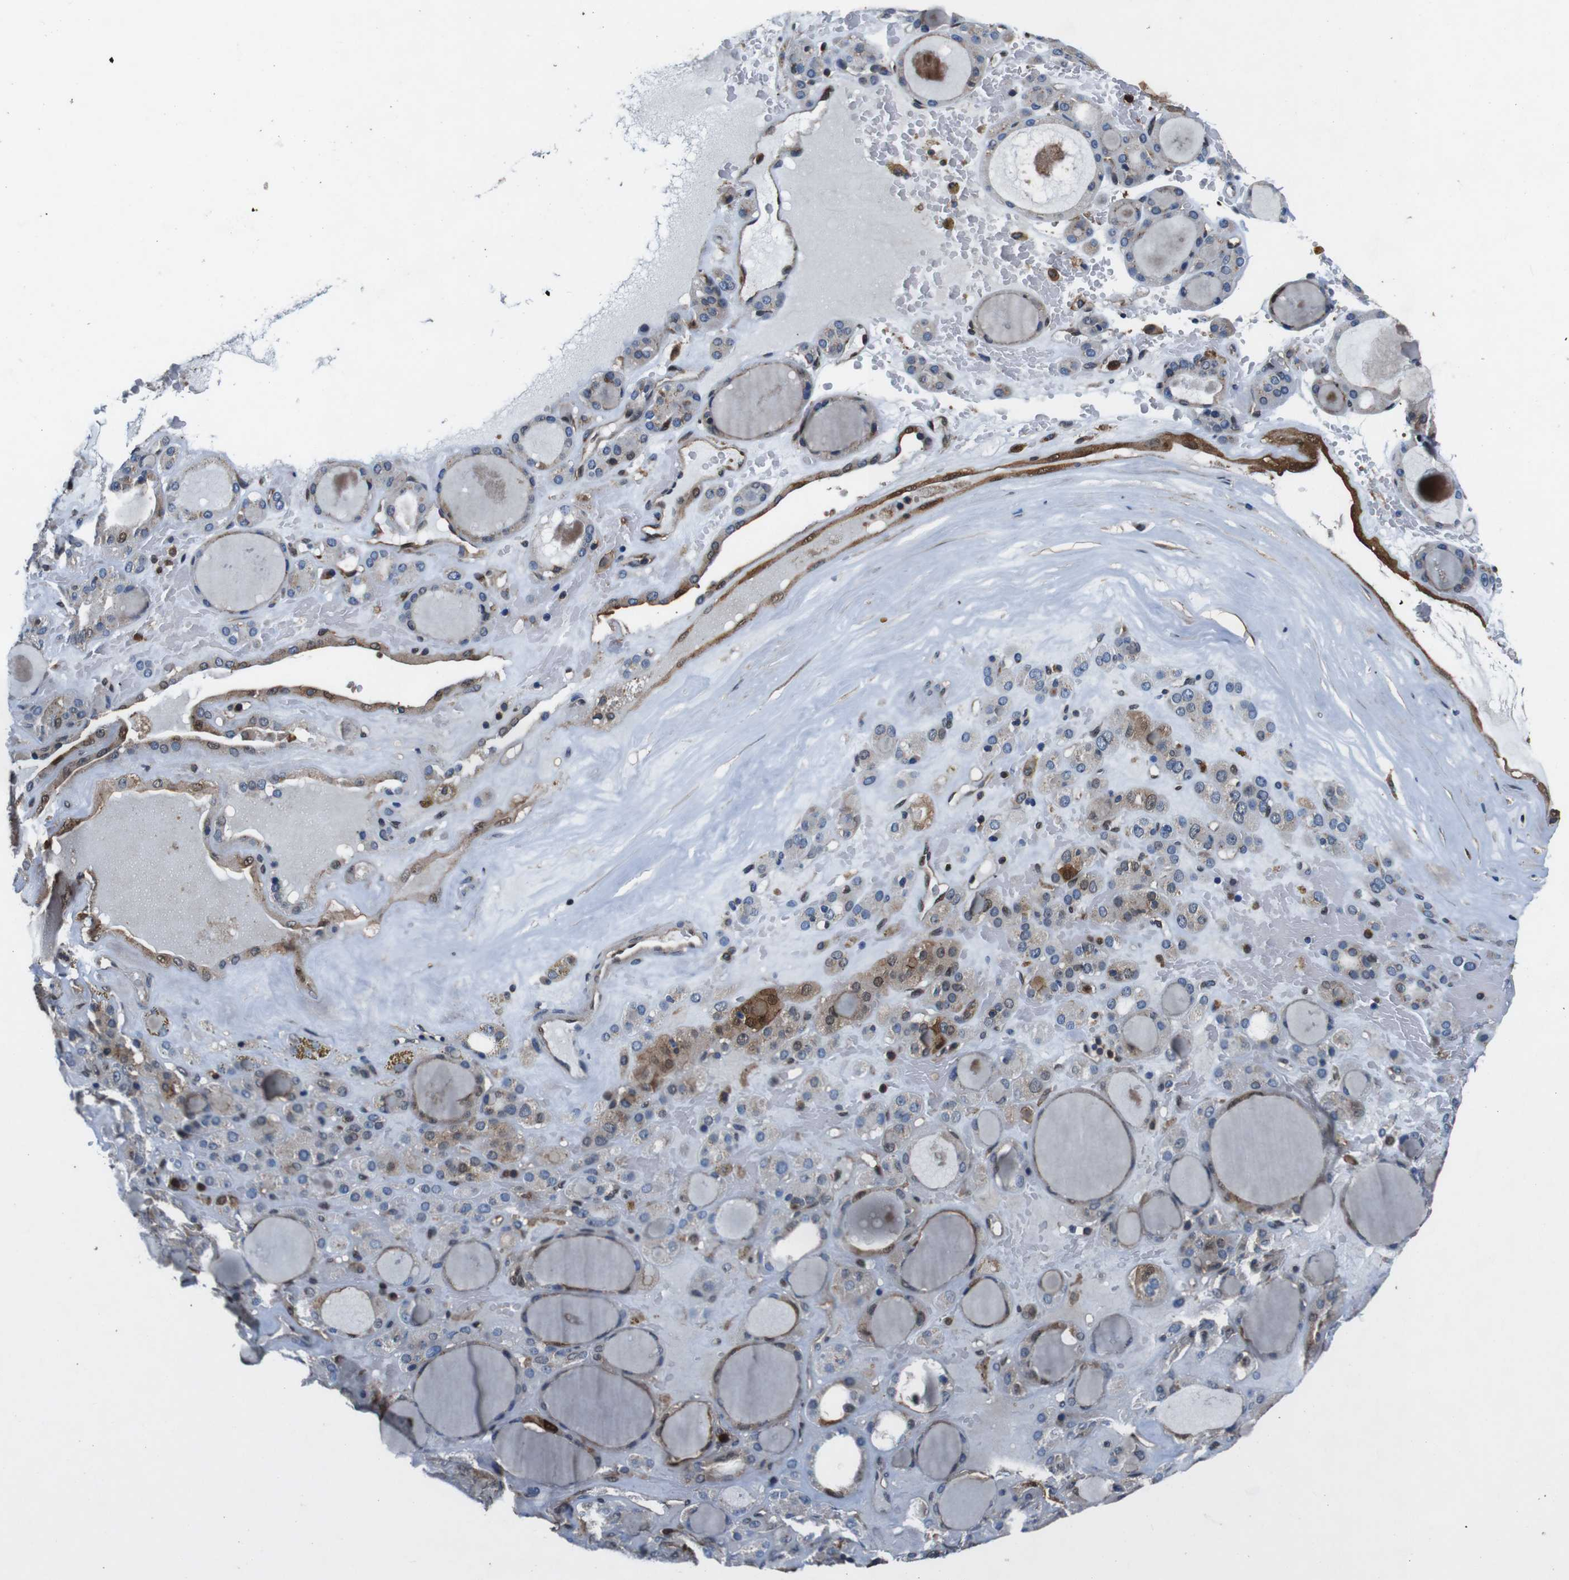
{"staining": {"intensity": "moderate", "quantity": "25%-75%", "location": "cytoplasmic/membranous,nuclear"}, "tissue": "thyroid gland", "cell_type": "Glandular cells", "image_type": "normal", "snomed": [{"axis": "morphology", "description": "Normal tissue, NOS"}, {"axis": "morphology", "description": "Carcinoma, NOS"}, {"axis": "topography", "description": "Thyroid gland"}], "caption": "A brown stain shows moderate cytoplasmic/membranous,nuclear positivity of a protein in glandular cells of normal human thyroid gland. The staining was performed using DAB (3,3'-diaminobenzidine), with brown indicating positive protein expression. Nuclei are stained blue with hematoxylin.", "gene": "ANXA1", "patient": {"sex": "female", "age": 86}}